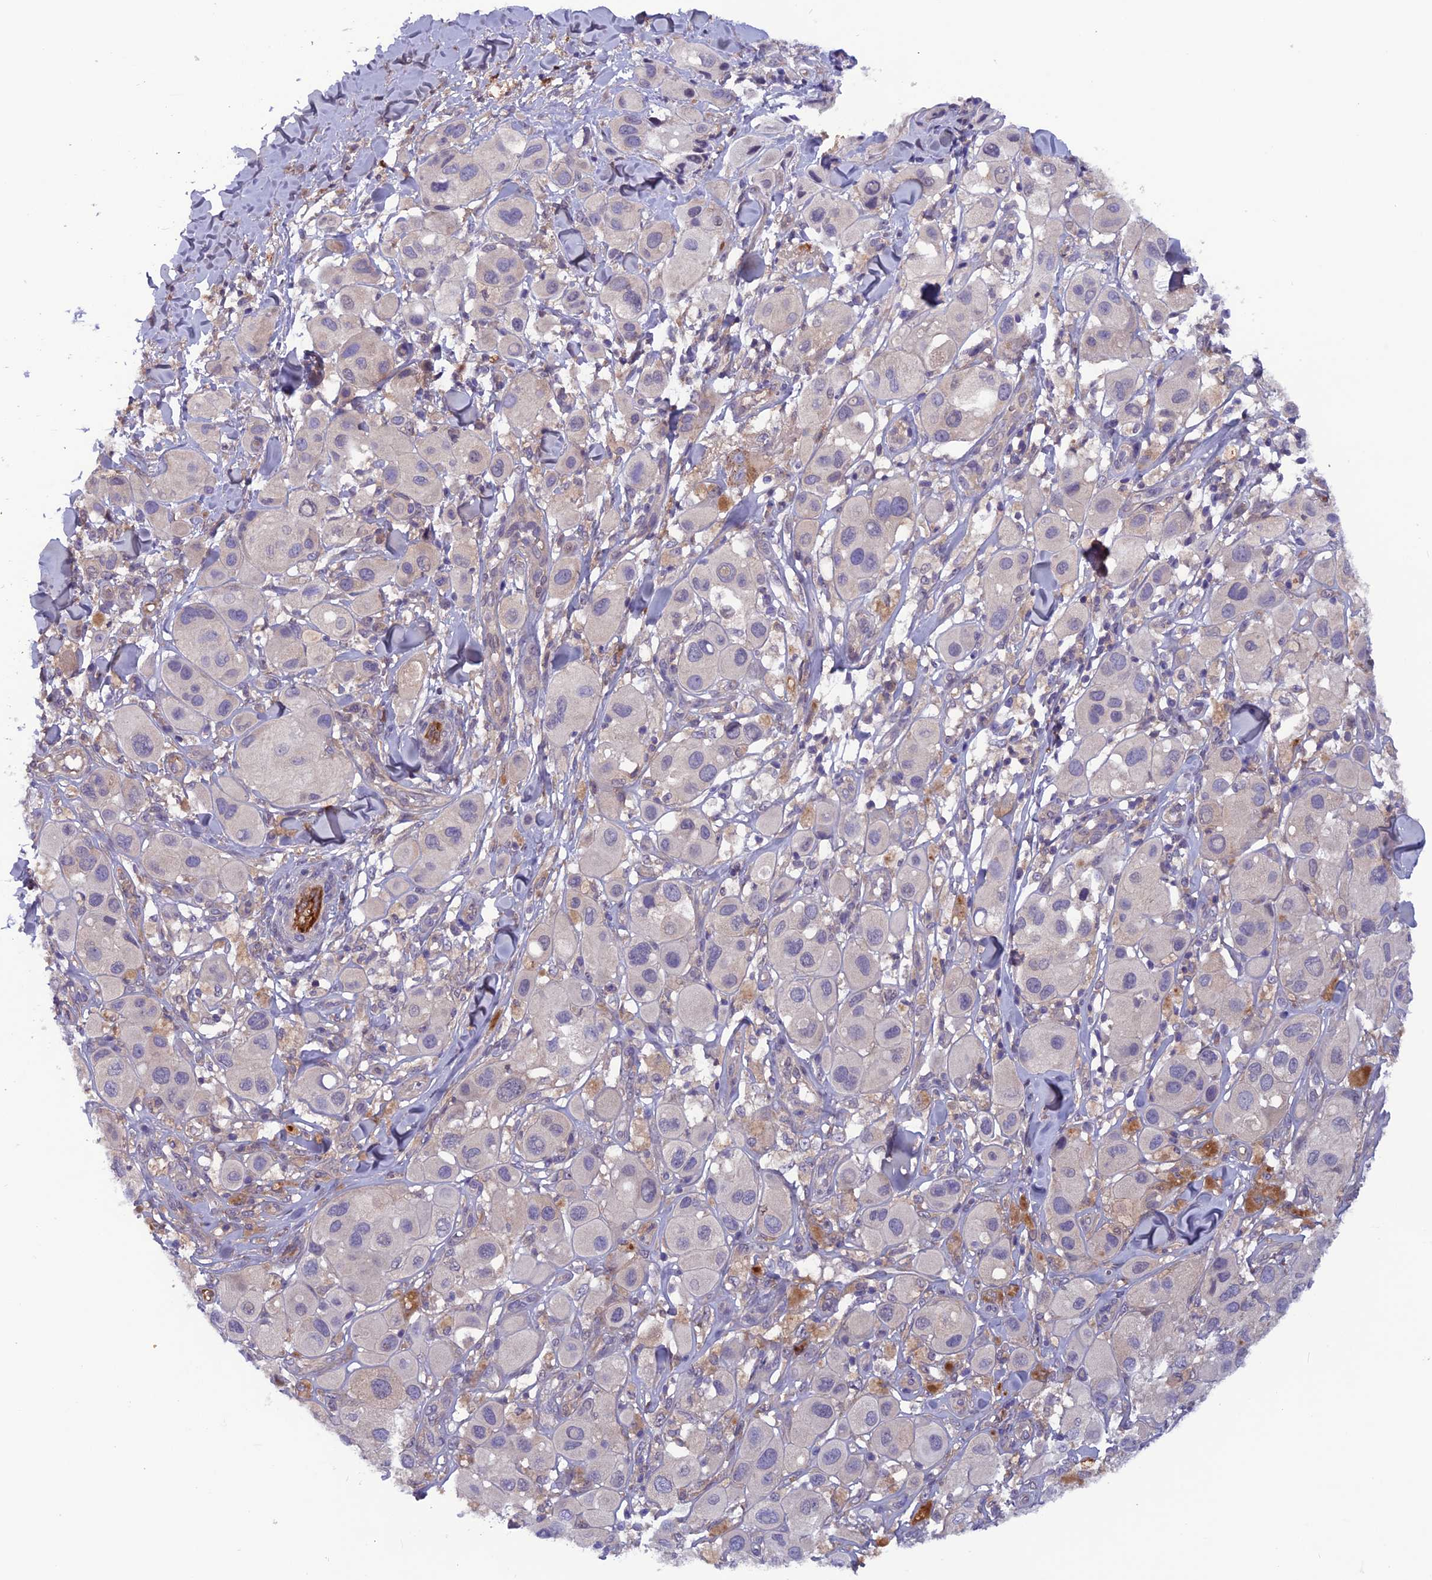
{"staining": {"intensity": "negative", "quantity": "none", "location": "none"}, "tissue": "melanoma", "cell_type": "Tumor cells", "image_type": "cancer", "snomed": [{"axis": "morphology", "description": "Malignant melanoma, Metastatic site"}, {"axis": "topography", "description": "Skin"}], "caption": "The IHC histopathology image has no significant expression in tumor cells of malignant melanoma (metastatic site) tissue. (Immunohistochemistry, brightfield microscopy, high magnification).", "gene": "MAST2", "patient": {"sex": "male", "age": 41}}